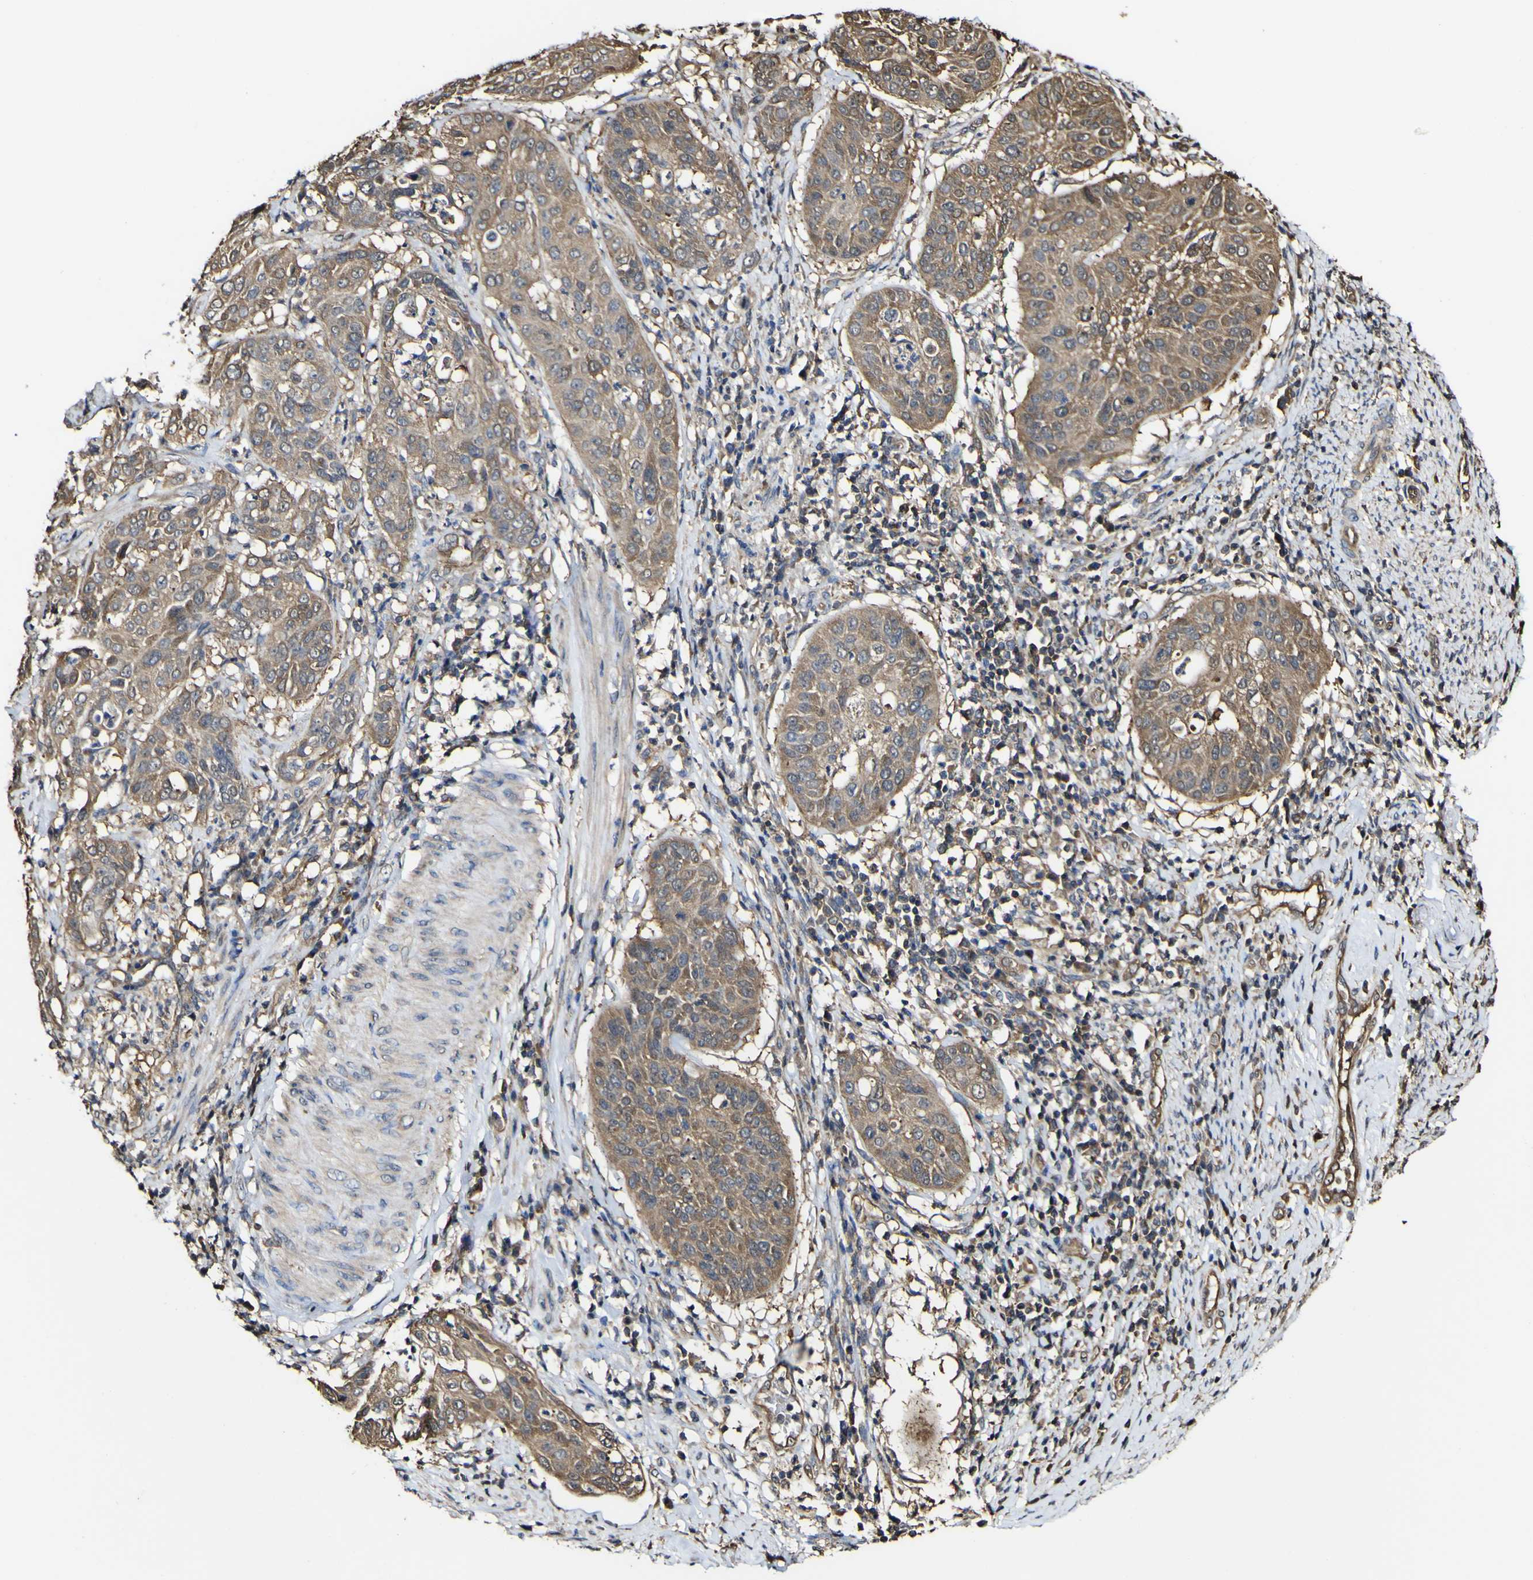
{"staining": {"intensity": "moderate", "quantity": ">75%", "location": "cytoplasmic/membranous"}, "tissue": "cervical cancer", "cell_type": "Tumor cells", "image_type": "cancer", "snomed": [{"axis": "morphology", "description": "Normal tissue, NOS"}, {"axis": "morphology", "description": "Squamous cell carcinoma, NOS"}, {"axis": "topography", "description": "Cervix"}], "caption": "Immunohistochemistry (IHC) (DAB (3,3'-diaminobenzidine)) staining of human squamous cell carcinoma (cervical) exhibits moderate cytoplasmic/membranous protein expression in approximately >75% of tumor cells.", "gene": "PTPRR", "patient": {"sex": "female", "age": 39}}